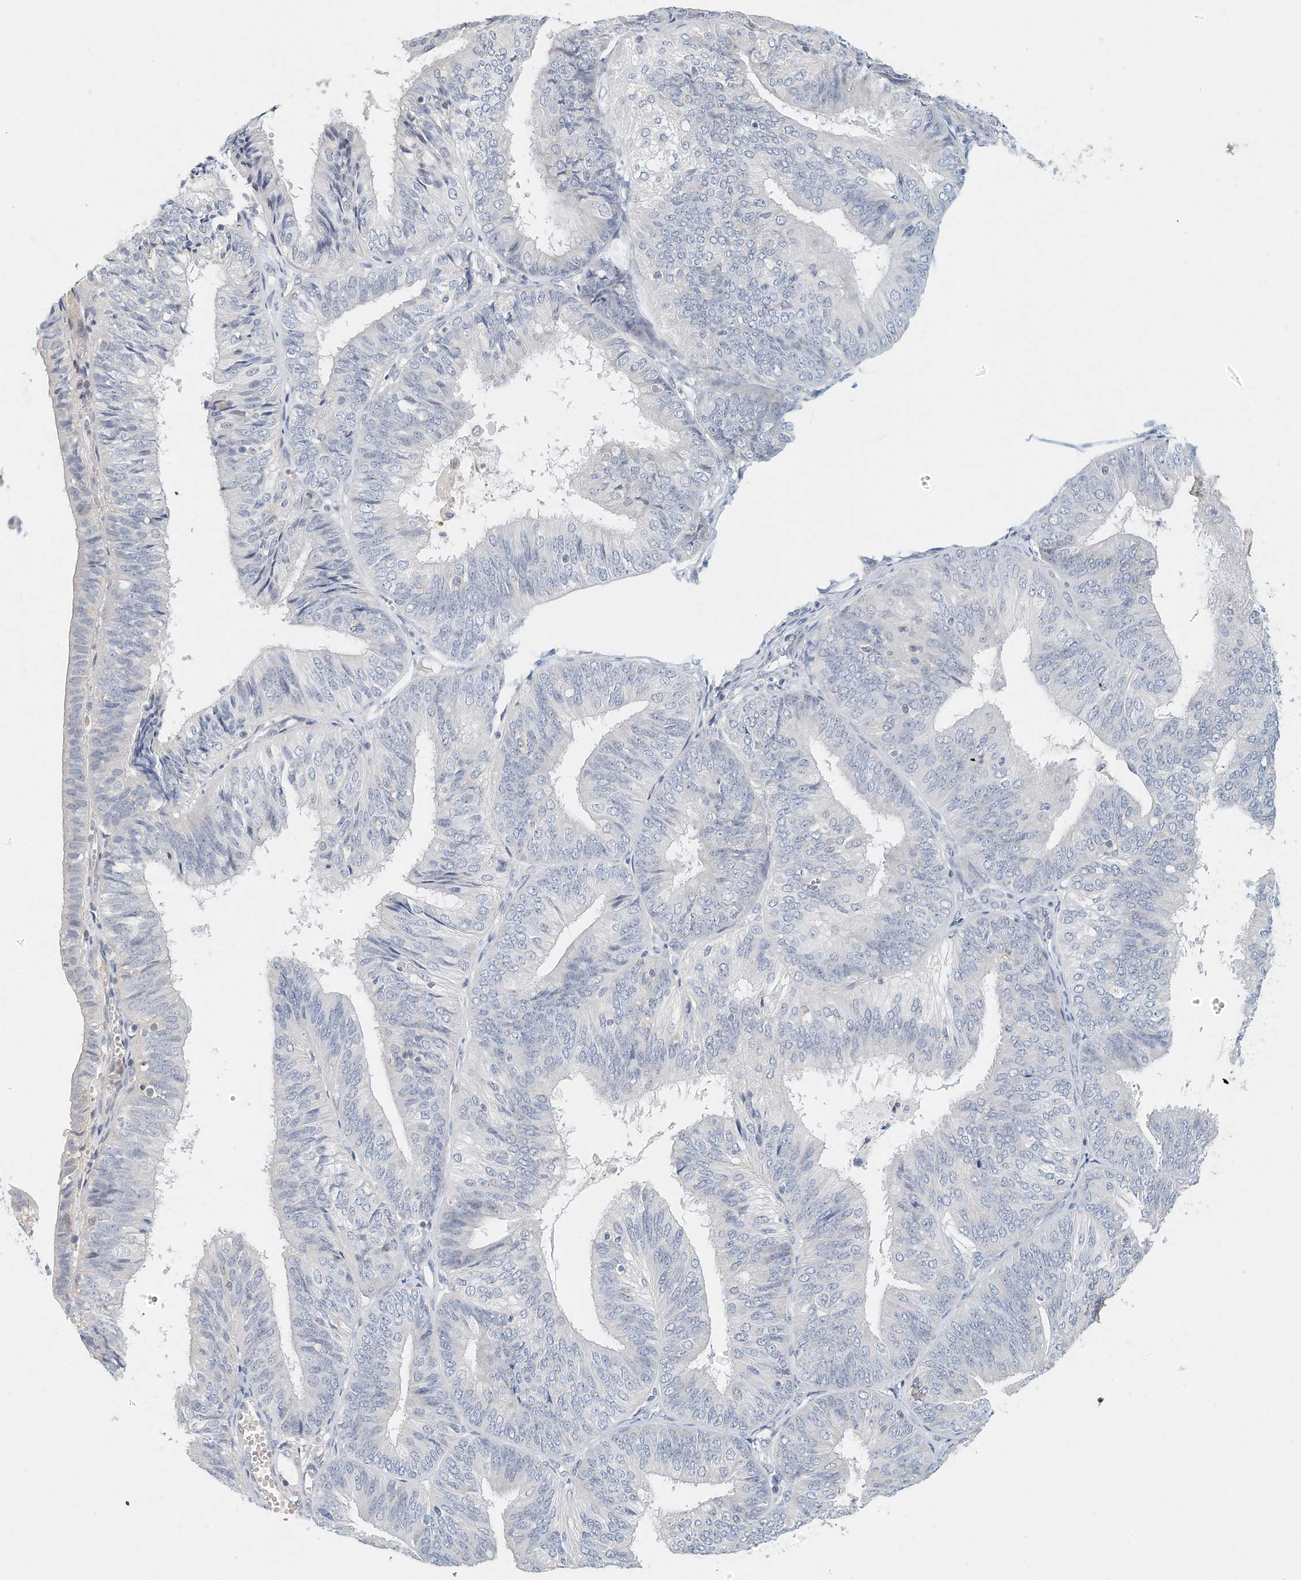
{"staining": {"intensity": "negative", "quantity": "none", "location": "none"}, "tissue": "endometrial cancer", "cell_type": "Tumor cells", "image_type": "cancer", "snomed": [{"axis": "morphology", "description": "Adenocarcinoma, NOS"}, {"axis": "topography", "description": "Endometrium"}], "caption": "DAB (3,3'-diaminobenzidine) immunohistochemical staining of endometrial adenocarcinoma reveals no significant staining in tumor cells.", "gene": "MICAL1", "patient": {"sex": "female", "age": 58}}